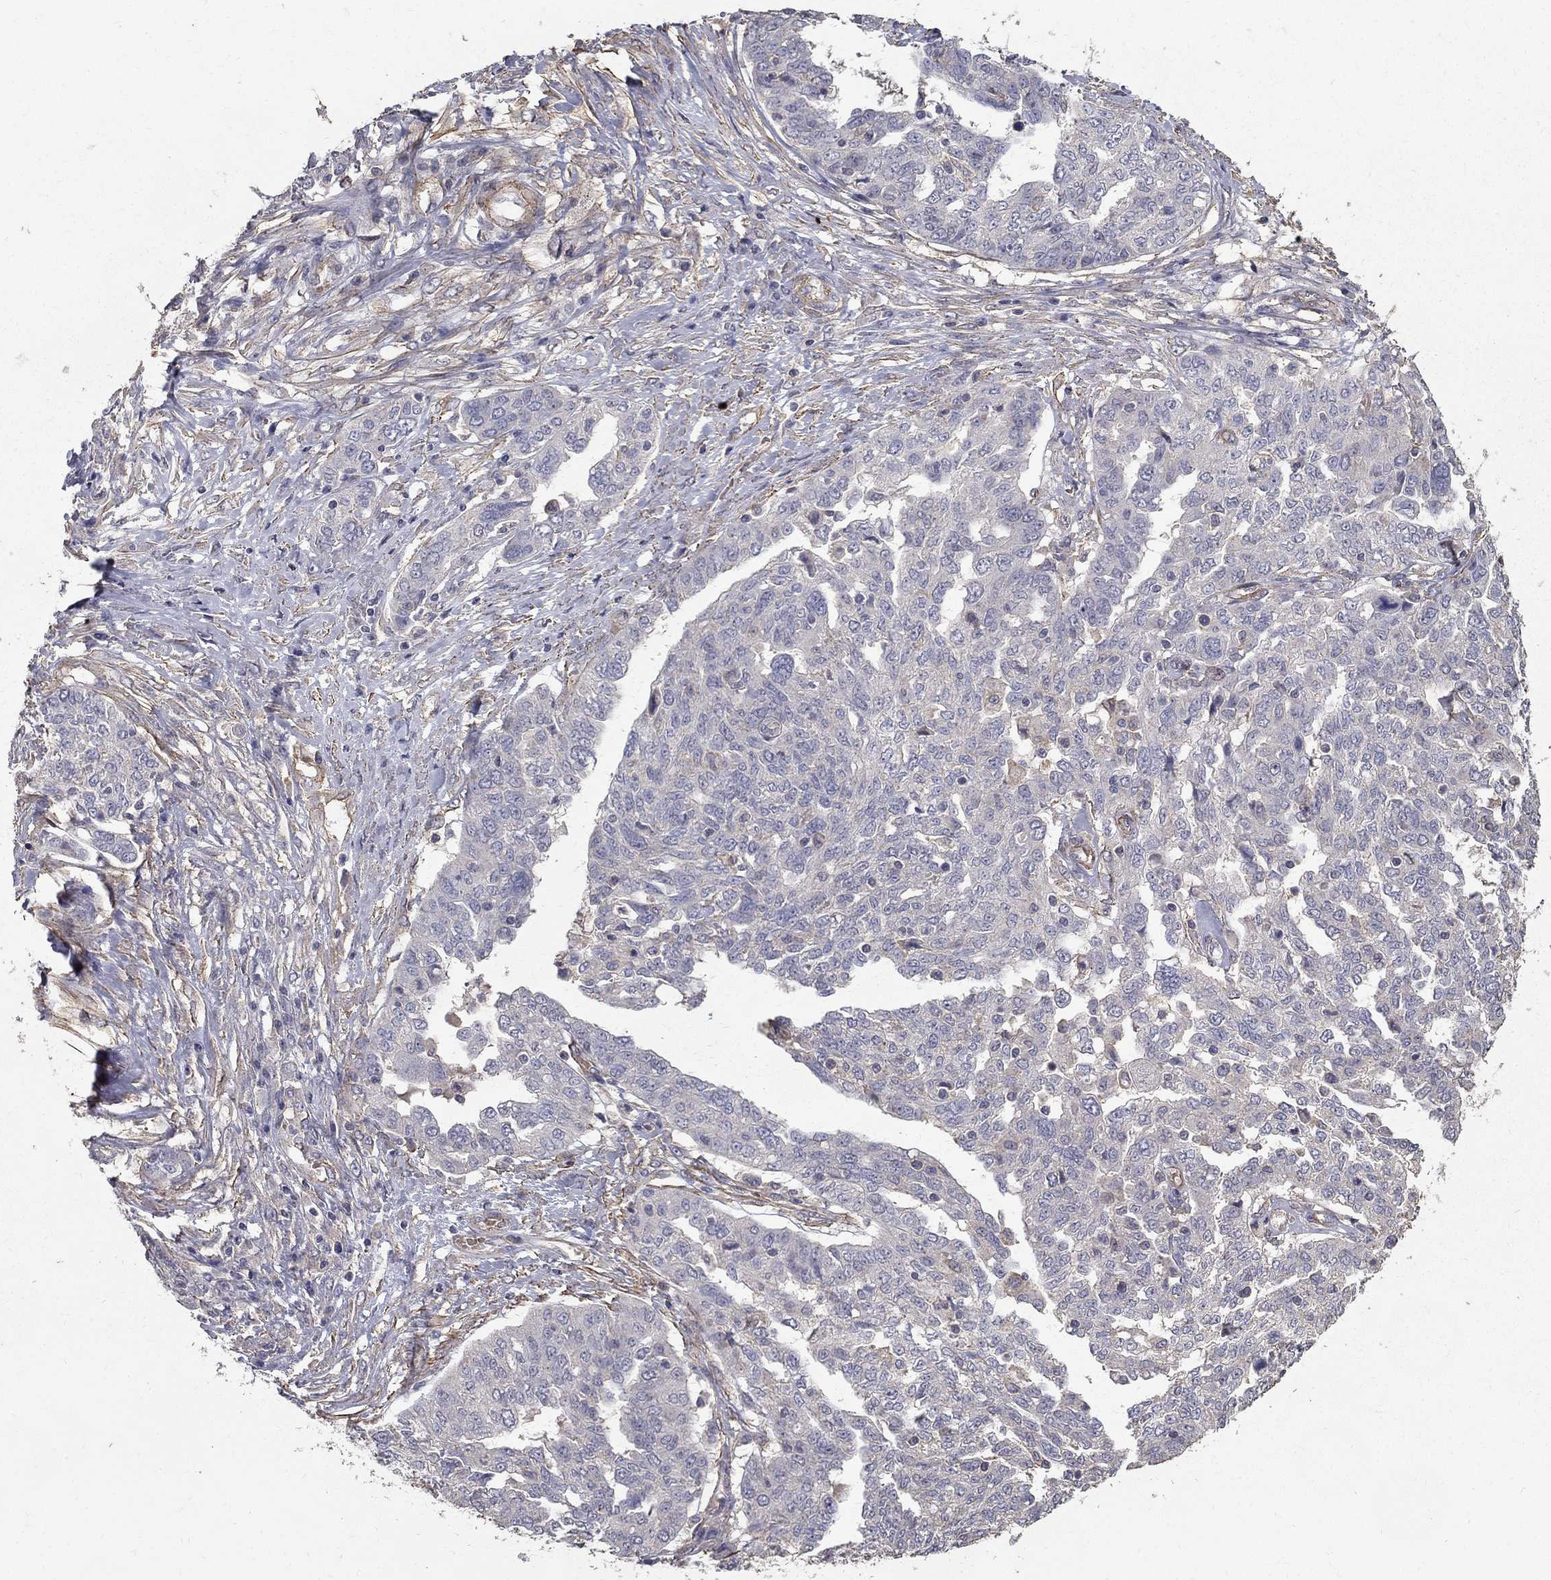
{"staining": {"intensity": "negative", "quantity": "none", "location": "none"}, "tissue": "ovarian cancer", "cell_type": "Tumor cells", "image_type": "cancer", "snomed": [{"axis": "morphology", "description": "Cystadenocarcinoma, serous, NOS"}, {"axis": "topography", "description": "Ovary"}], "caption": "There is no significant staining in tumor cells of serous cystadenocarcinoma (ovarian).", "gene": "MPP2", "patient": {"sex": "female", "age": 67}}